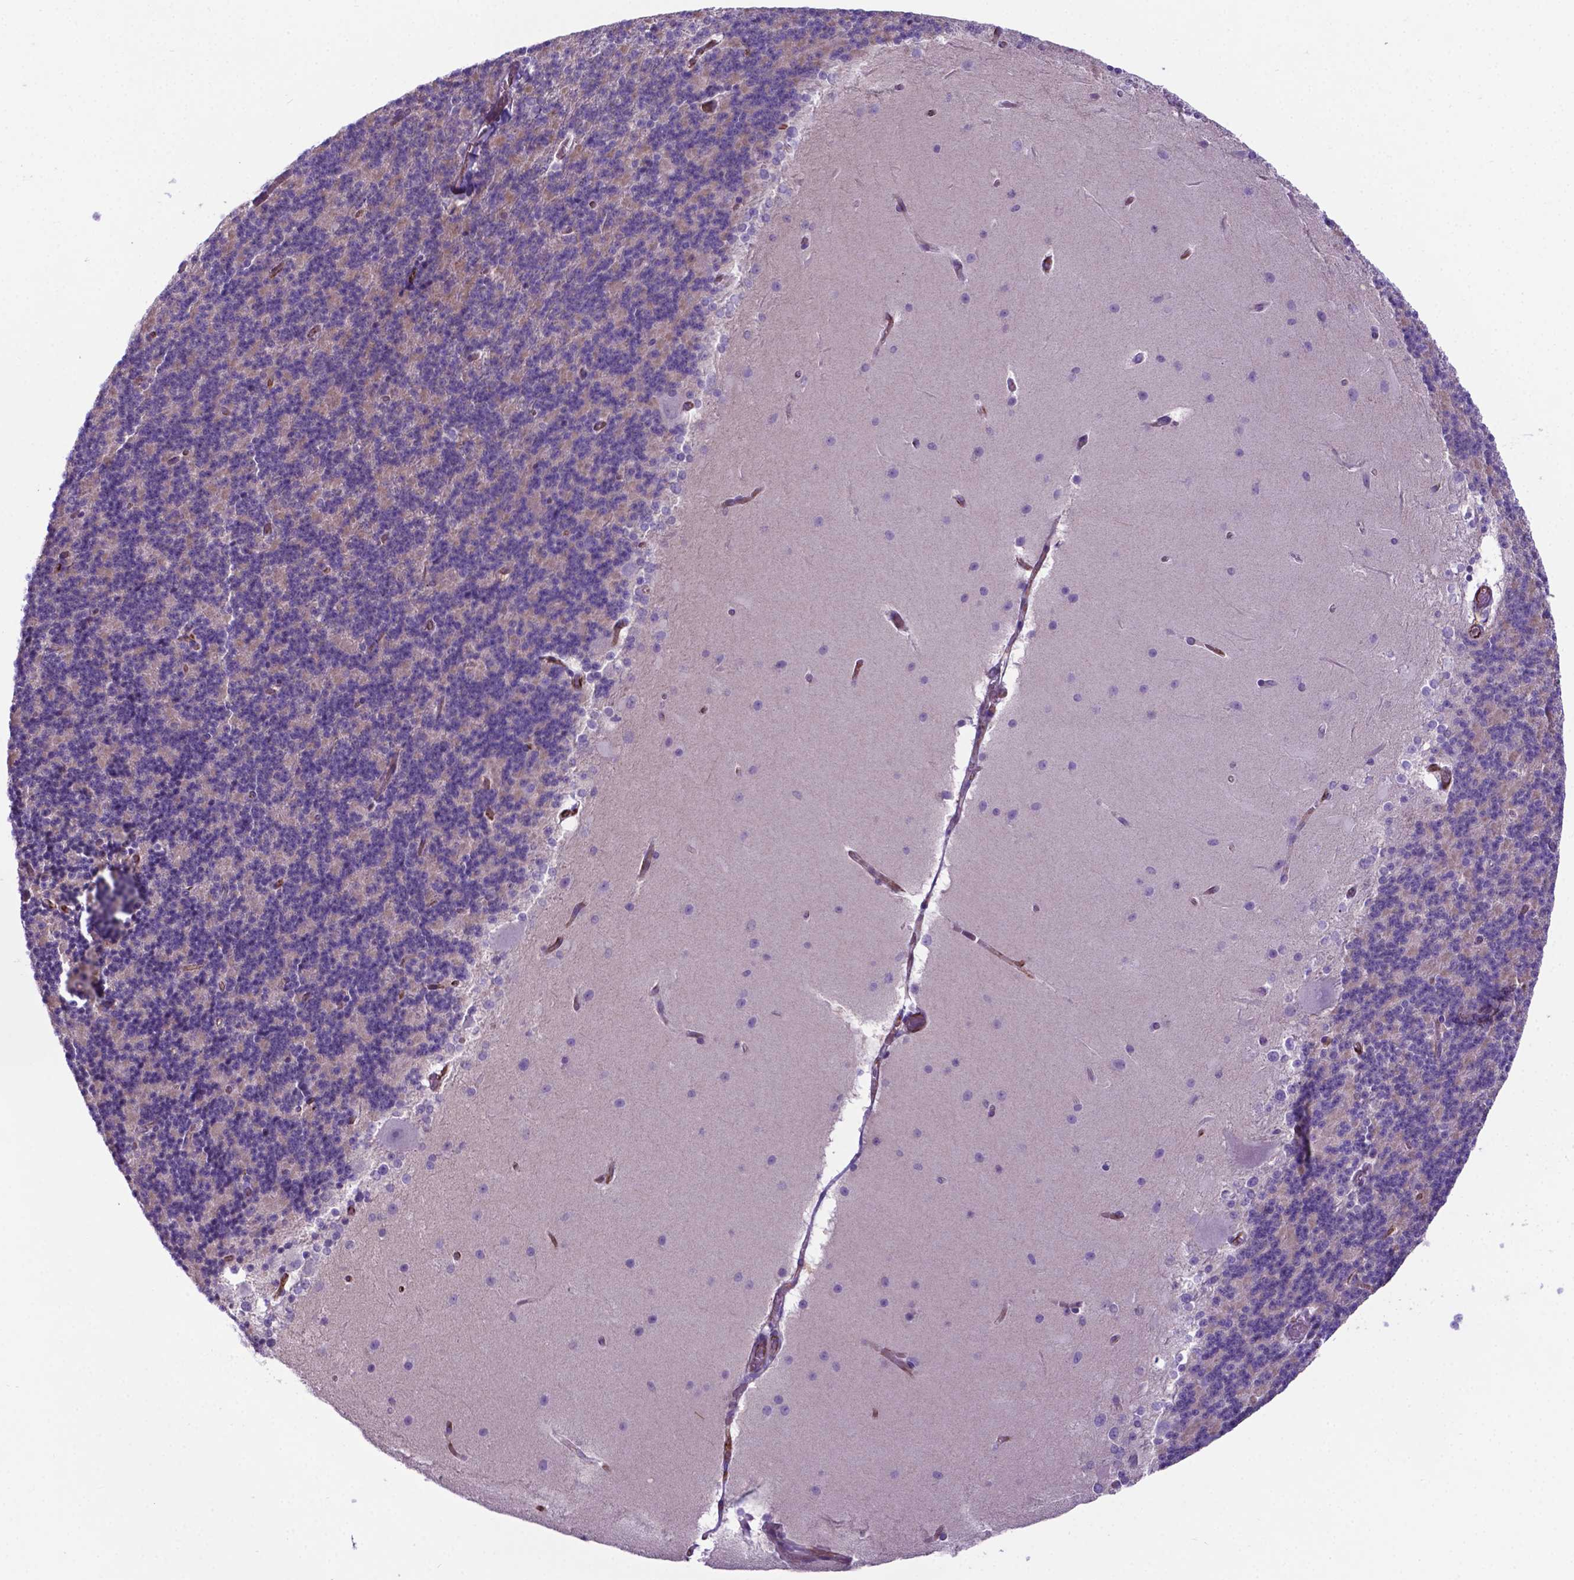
{"staining": {"intensity": "negative", "quantity": "none", "location": "none"}, "tissue": "cerebellum", "cell_type": "Cells in granular layer", "image_type": "normal", "snomed": [{"axis": "morphology", "description": "Normal tissue, NOS"}, {"axis": "topography", "description": "Cerebellum"}], "caption": "IHC photomicrograph of benign human cerebellum stained for a protein (brown), which reveals no staining in cells in granular layer.", "gene": "LZTR1", "patient": {"sex": "female", "age": 19}}